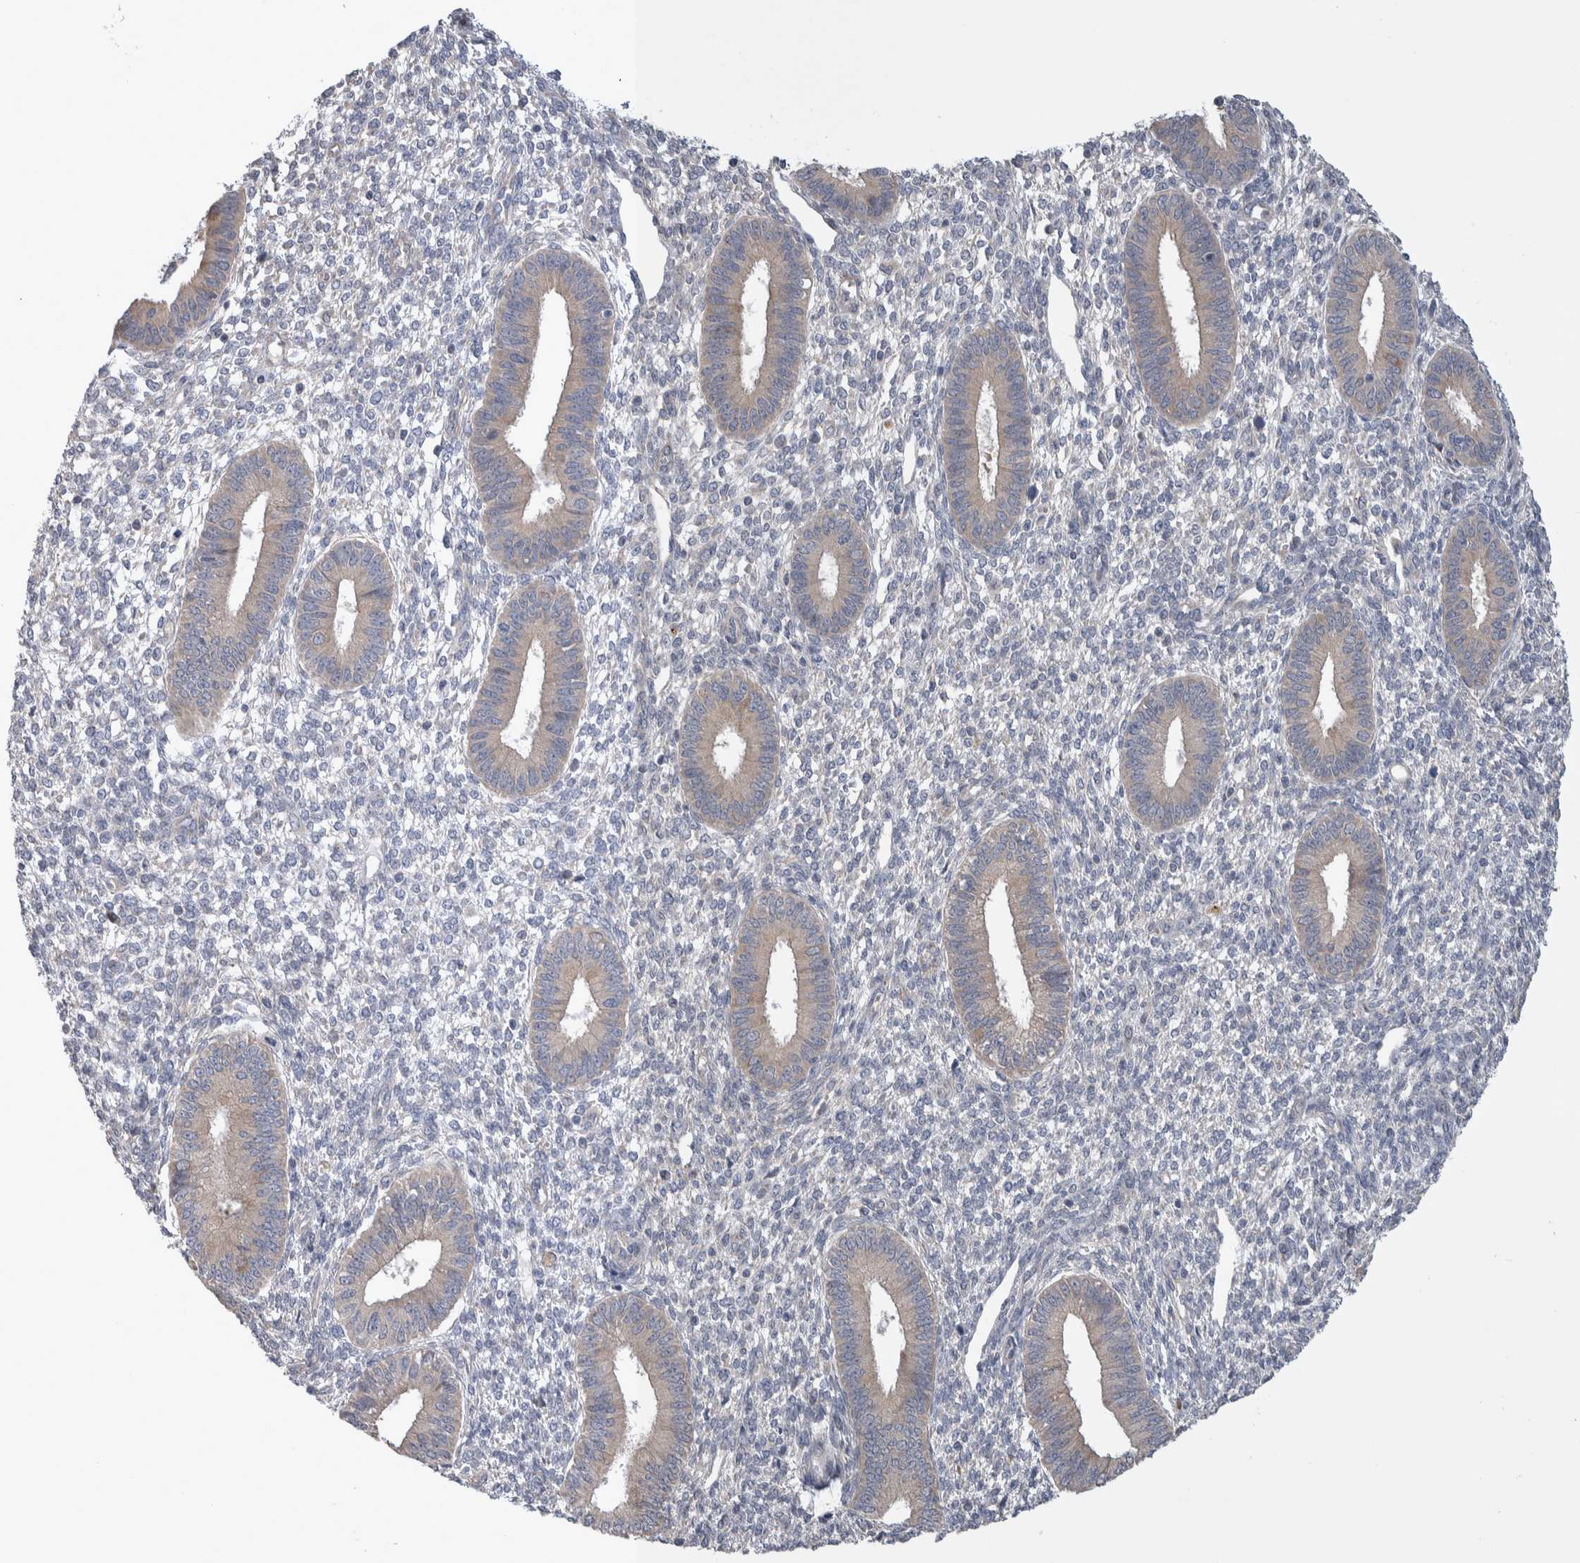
{"staining": {"intensity": "negative", "quantity": "none", "location": "none"}, "tissue": "endometrium", "cell_type": "Cells in endometrial stroma", "image_type": "normal", "snomed": [{"axis": "morphology", "description": "Normal tissue, NOS"}, {"axis": "topography", "description": "Endometrium"}], "caption": "Immunohistochemistry histopathology image of benign human endometrium stained for a protein (brown), which exhibits no staining in cells in endometrial stroma.", "gene": "IBTK", "patient": {"sex": "female", "age": 46}}